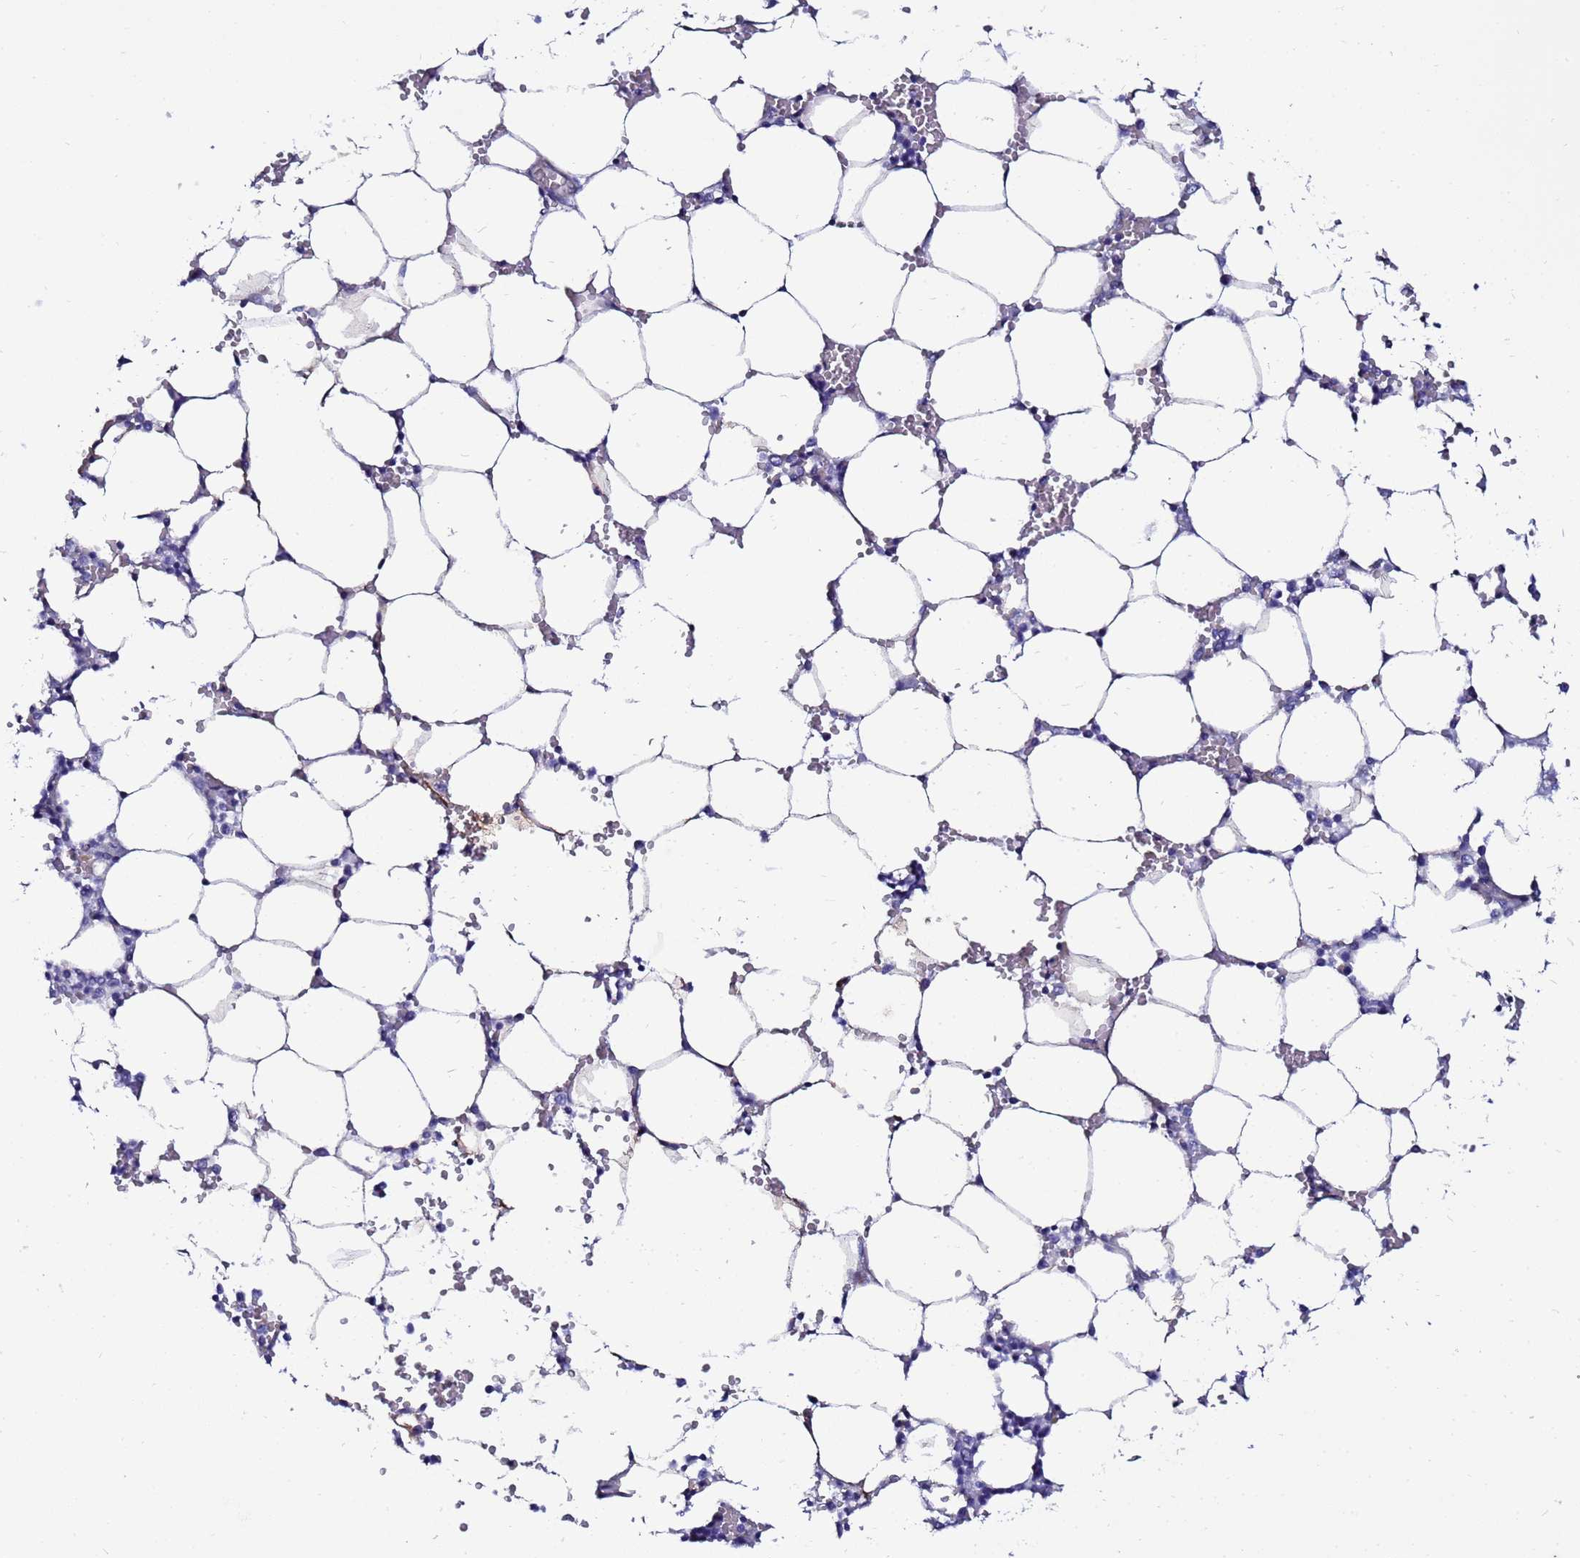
{"staining": {"intensity": "negative", "quantity": "none", "location": "none"}, "tissue": "bone marrow", "cell_type": "Hematopoietic cells", "image_type": "normal", "snomed": [{"axis": "morphology", "description": "Normal tissue, NOS"}, {"axis": "topography", "description": "Bone marrow"}], "caption": "Photomicrograph shows no significant protein staining in hematopoietic cells of unremarkable bone marrow.", "gene": "DEFB104A", "patient": {"sex": "male", "age": 64}}